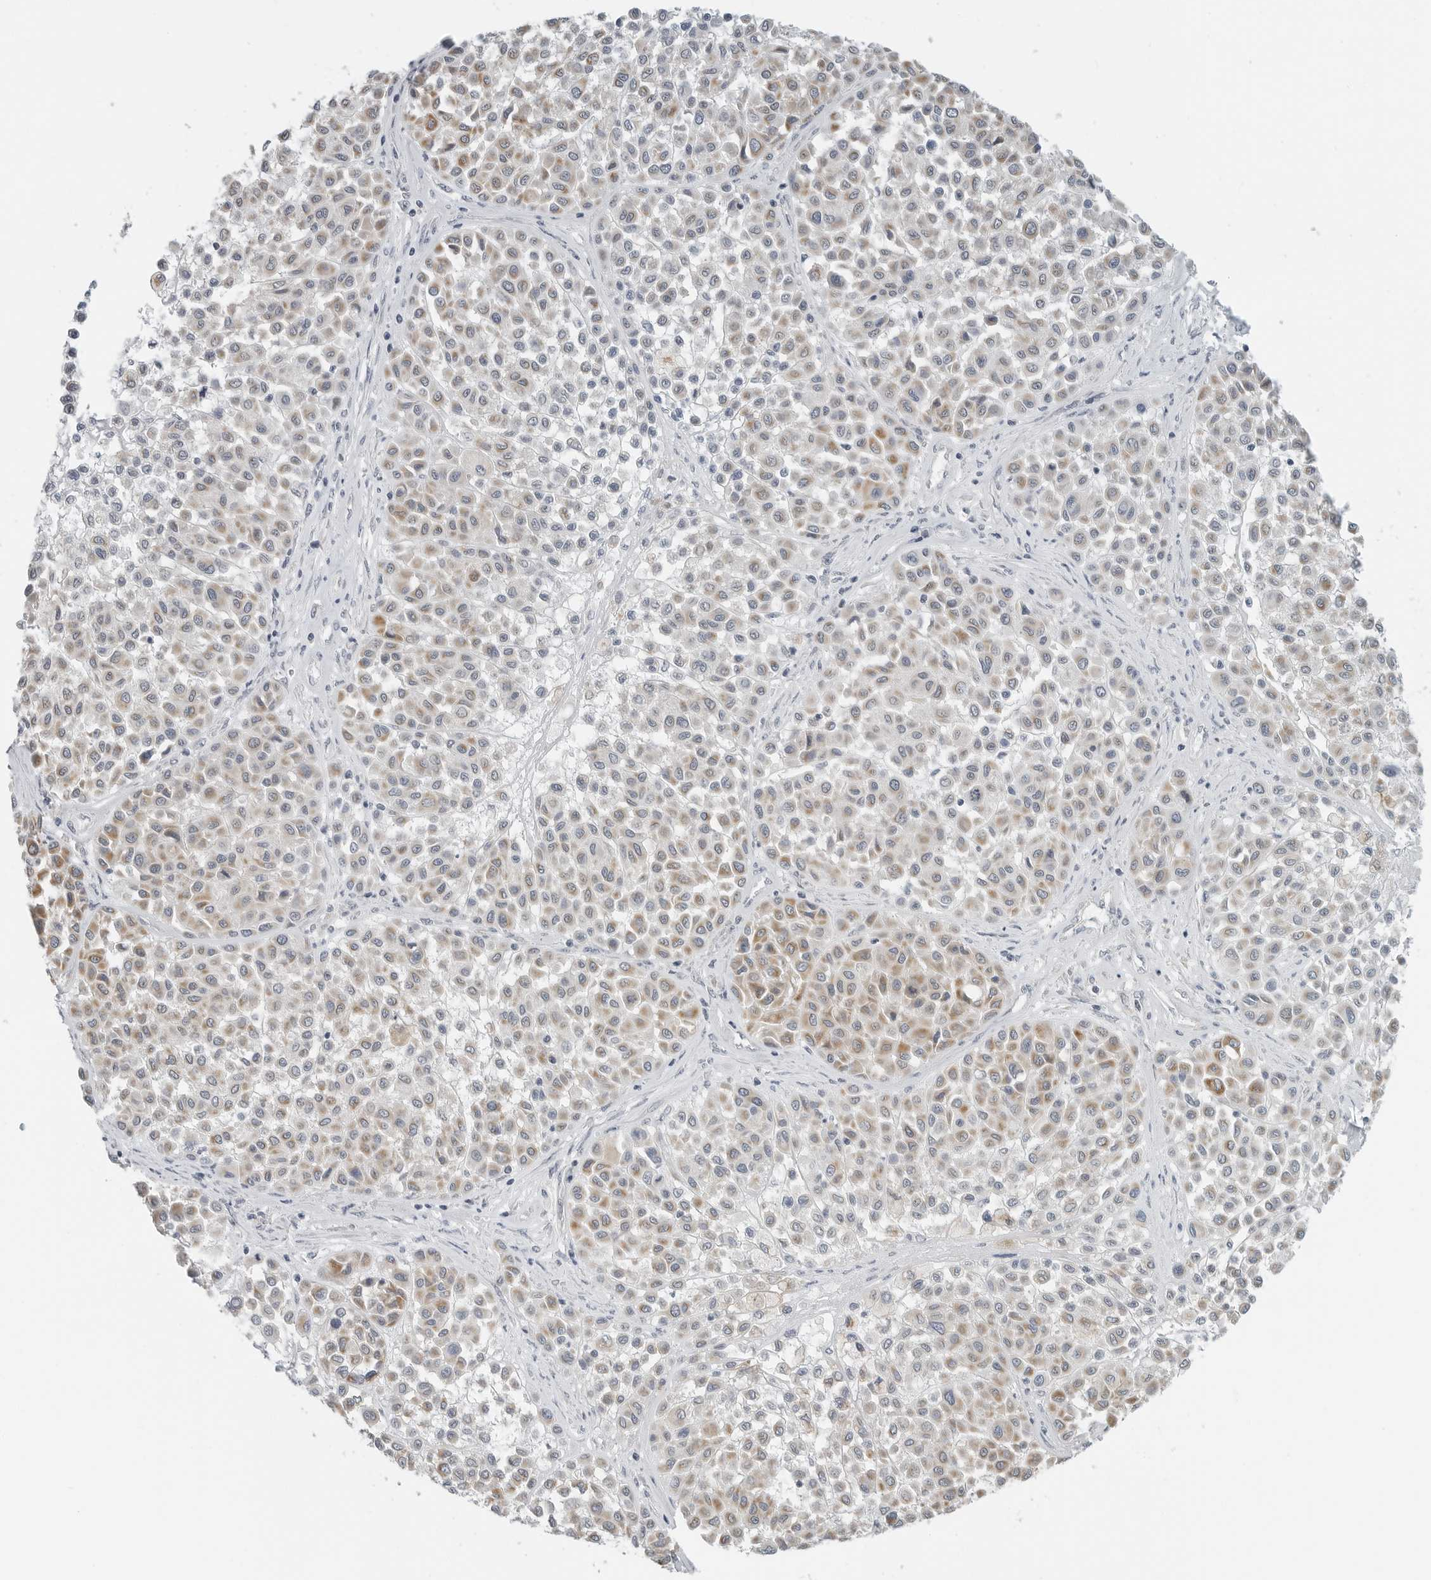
{"staining": {"intensity": "moderate", "quantity": "<25%", "location": "cytoplasmic/membranous"}, "tissue": "melanoma", "cell_type": "Tumor cells", "image_type": "cancer", "snomed": [{"axis": "morphology", "description": "Malignant melanoma, Metastatic site"}, {"axis": "topography", "description": "Soft tissue"}], "caption": "There is low levels of moderate cytoplasmic/membranous positivity in tumor cells of malignant melanoma (metastatic site), as demonstrated by immunohistochemical staining (brown color).", "gene": "IL12RB2", "patient": {"sex": "male", "age": 41}}